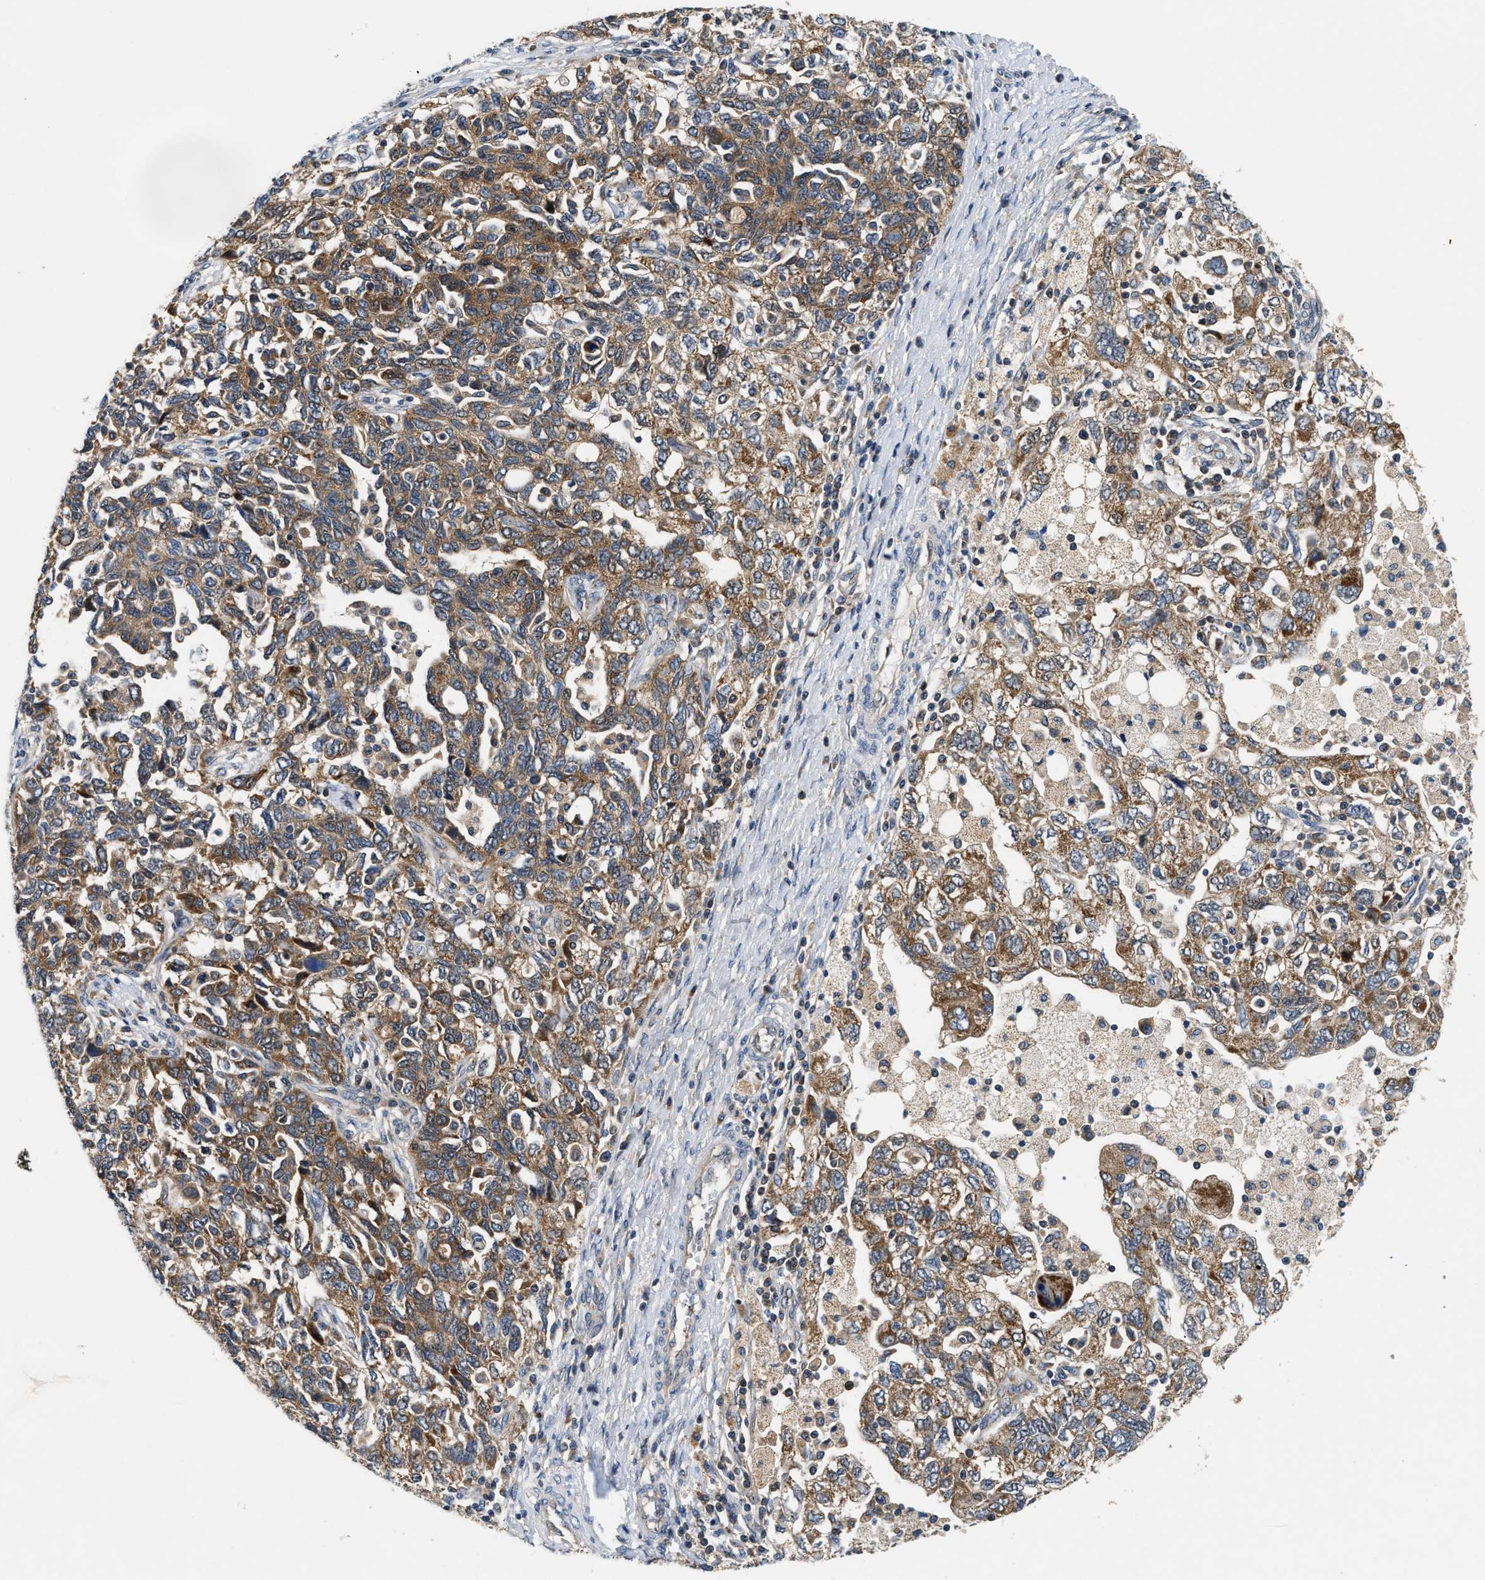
{"staining": {"intensity": "moderate", "quantity": ">75%", "location": "cytoplasmic/membranous"}, "tissue": "ovarian cancer", "cell_type": "Tumor cells", "image_type": "cancer", "snomed": [{"axis": "morphology", "description": "Carcinoma, NOS"}, {"axis": "morphology", "description": "Cystadenocarcinoma, serous, NOS"}, {"axis": "topography", "description": "Ovary"}], "caption": "Immunohistochemistry staining of serous cystadenocarcinoma (ovarian), which exhibits medium levels of moderate cytoplasmic/membranous expression in about >75% of tumor cells indicating moderate cytoplasmic/membranous protein expression. The staining was performed using DAB (3,3'-diaminobenzidine) (brown) for protein detection and nuclei were counterstained in hematoxylin (blue).", "gene": "CCM2", "patient": {"sex": "female", "age": 69}}